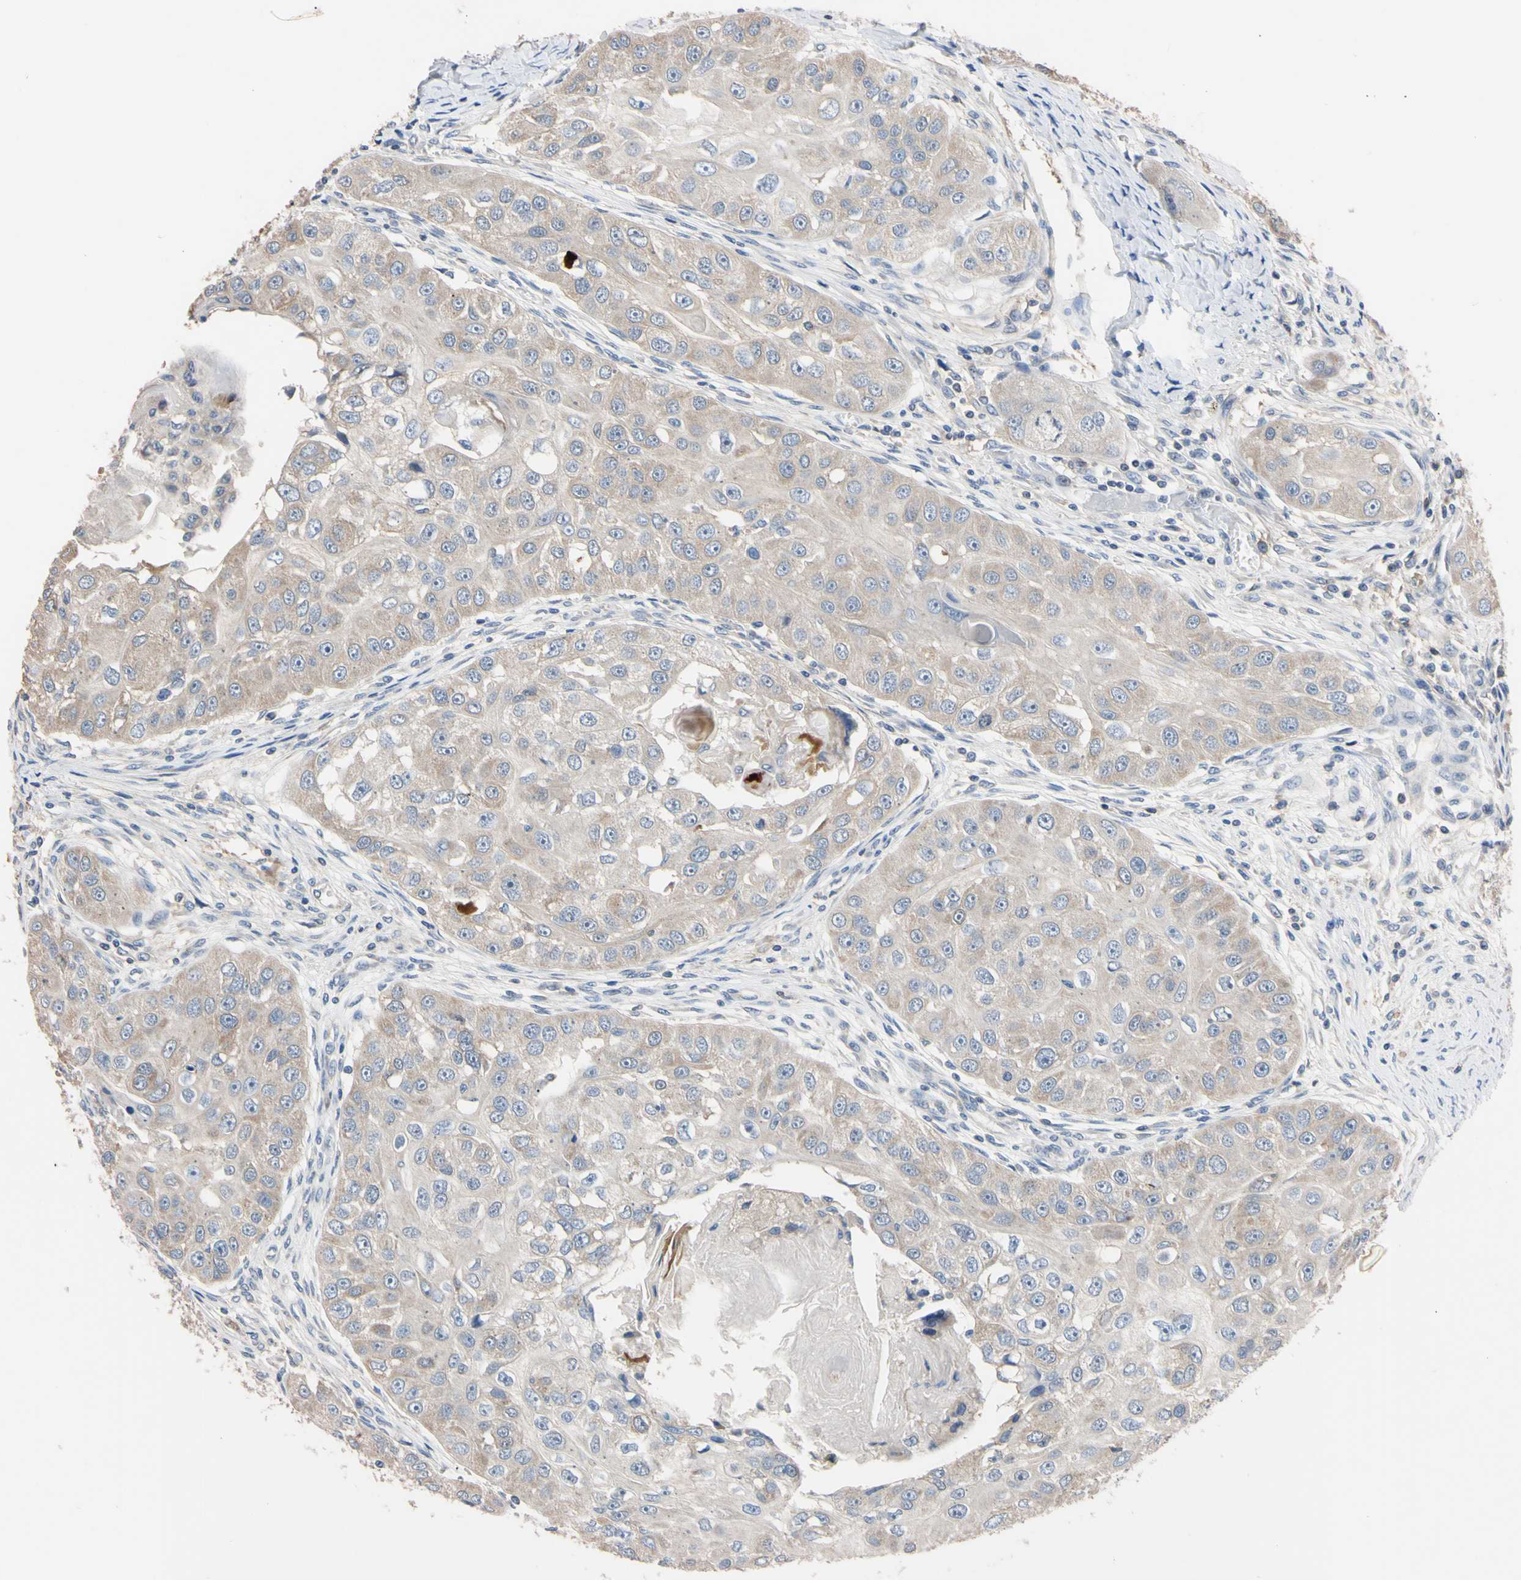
{"staining": {"intensity": "weak", "quantity": "25%-75%", "location": "cytoplasmic/membranous"}, "tissue": "head and neck cancer", "cell_type": "Tumor cells", "image_type": "cancer", "snomed": [{"axis": "morphology", "description": "Normal tissue, NOS"}, {"axis": "morphology", "description": "Squamous cell carcinoma, NOS"}, {"axis": "topography", "description": "Skeletal muscle"}, {"axis": "topography", "description": "Head-Neck"}], "caption": "Head and neck squamous cell carcinoma stained for a protein (brown) displays weak cytoplasmic/membranous positive expression in about 25%-75% of tumor cells.", "gene": "PNKD", "patient": {"sex": "male", "age": 51}}